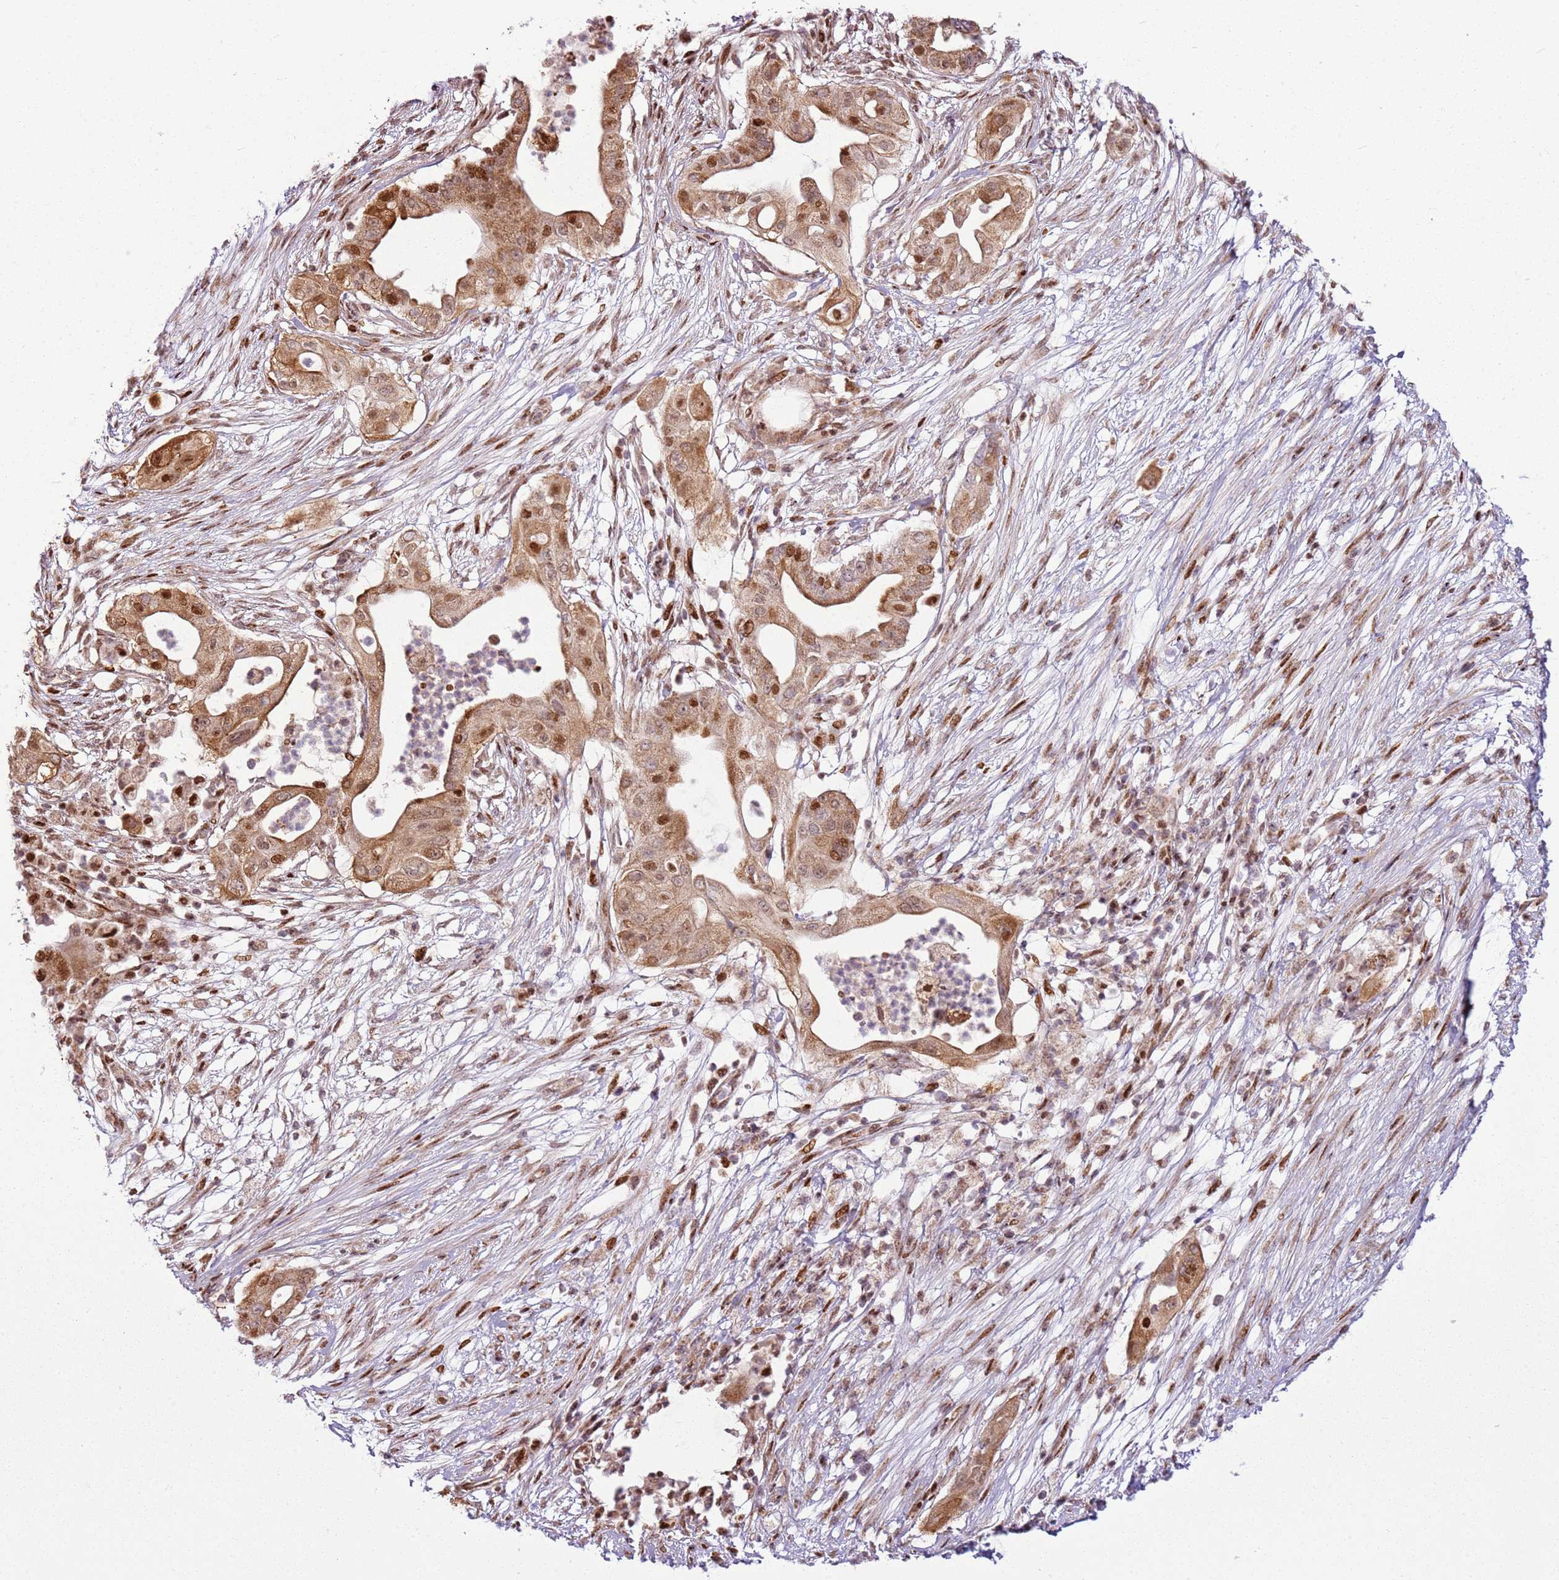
{"staining": {"intensity": "moderate", "quantity": ">75%", "location": "cytoplasmic/membranous,nuclear"}, "tissue": "pancreatic cancer", "cell_type": "Tumor cells", "image_type": "cancer", "snomed": [{"axis": "morphology", "description": "Adenocarcinoma, NOS"}, {"axis": "topography", "description": "Pancreas"}], "caption": "Immunohistochemical staining of human pancreatic adenocarcinoma reveals medium levels of moderate cytoplasmic/membranous and nuclear protein expression in about >75% of tumor cells.", "gene": "PCTP", "patient": {"sex": "male", "age": 68}}